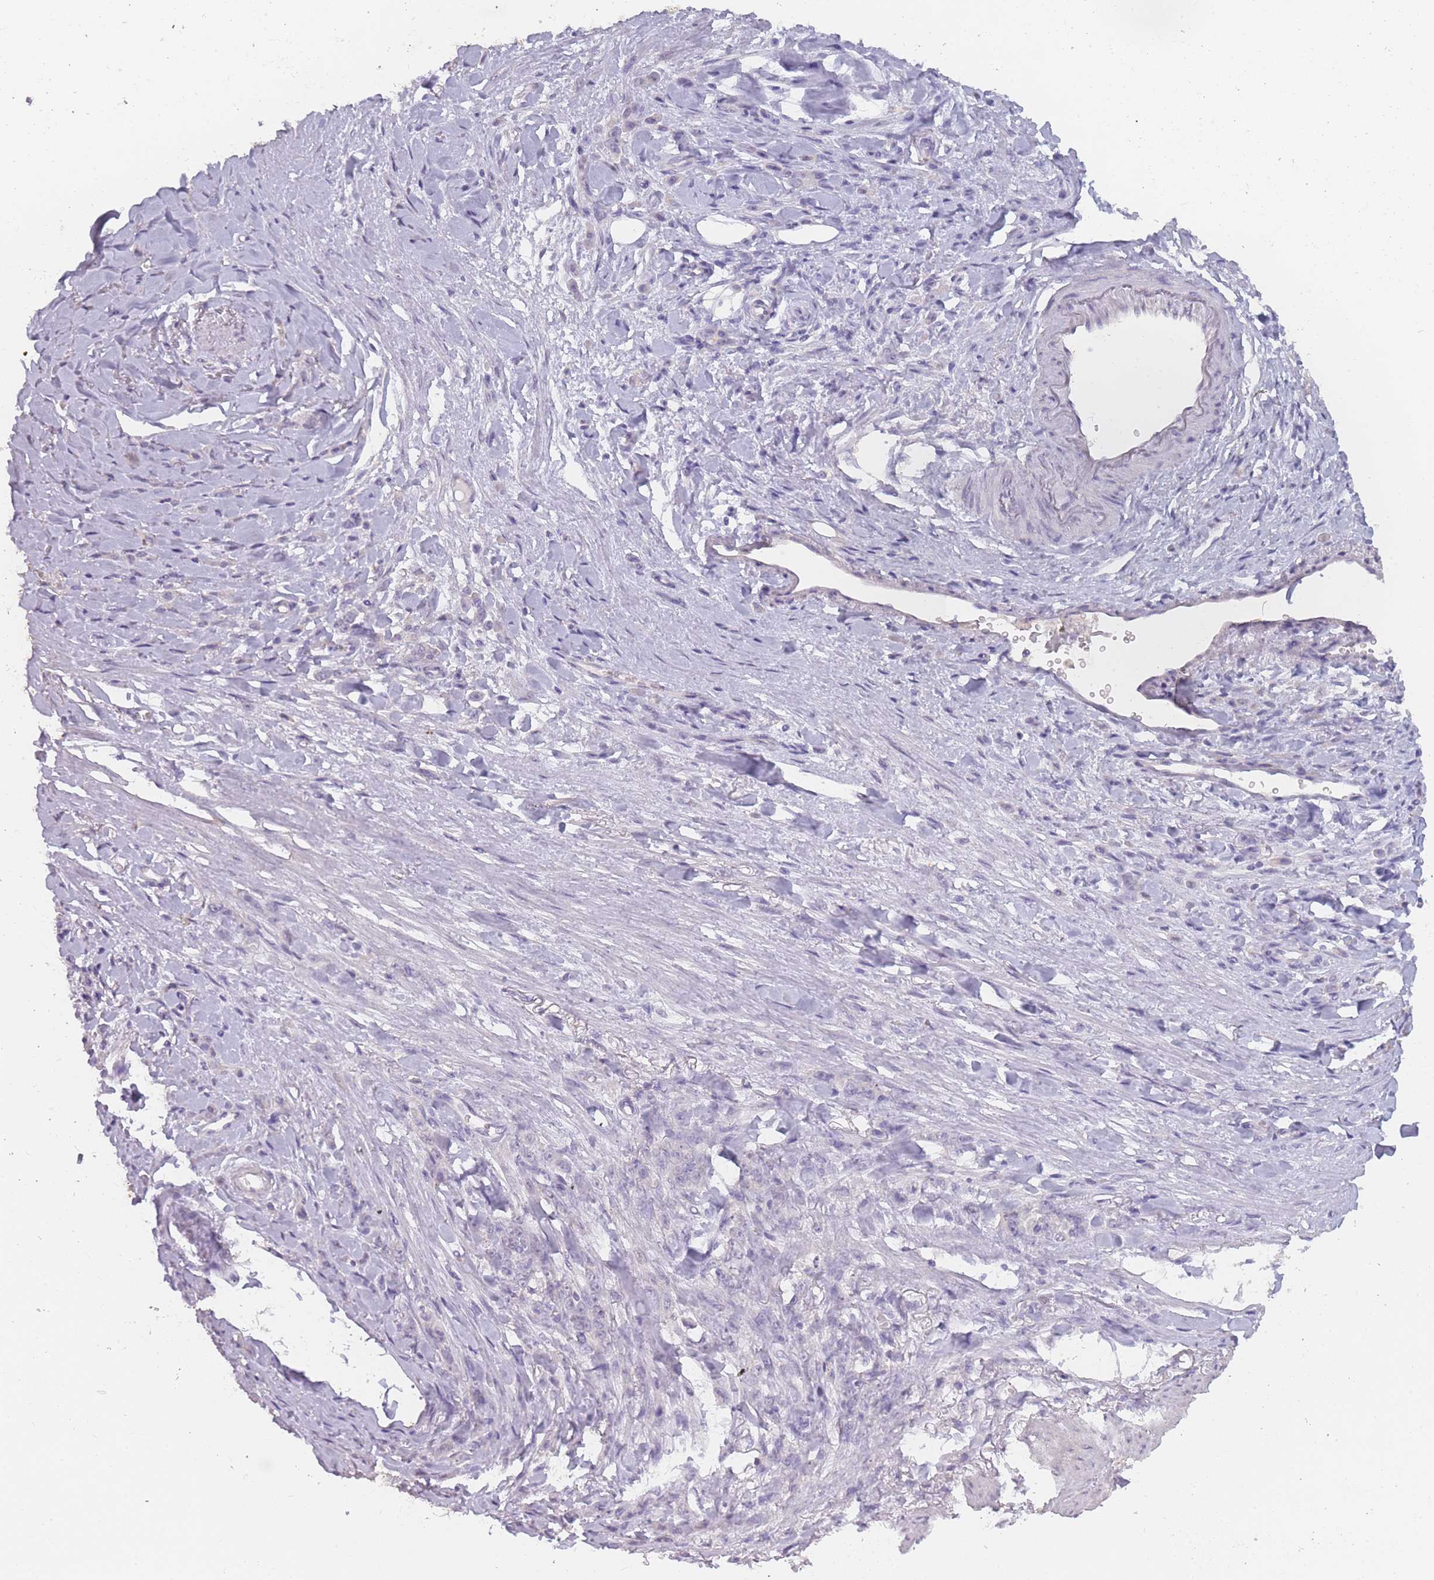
{"staining": {"intensity": "negative", "quantity": "none", "location": "none"}, "tissue": "stomach cancer", "cell_type": "Tumor cells", "image_type": "cancer", "snomed": [{"axis": "morphology", "description": "Normal tissue, NOS"}, {"axis": "morphology", "description": "Adenocarcinoma, NOS"}, {"axis": "topography", "description": "Stomach"}], "caption": "Photomicrograph shows no significant protein positivity in tumor cells of stomach adenocarcinoma.", "gene": "INS", "patient": {"sex": "male", "age": 82}}